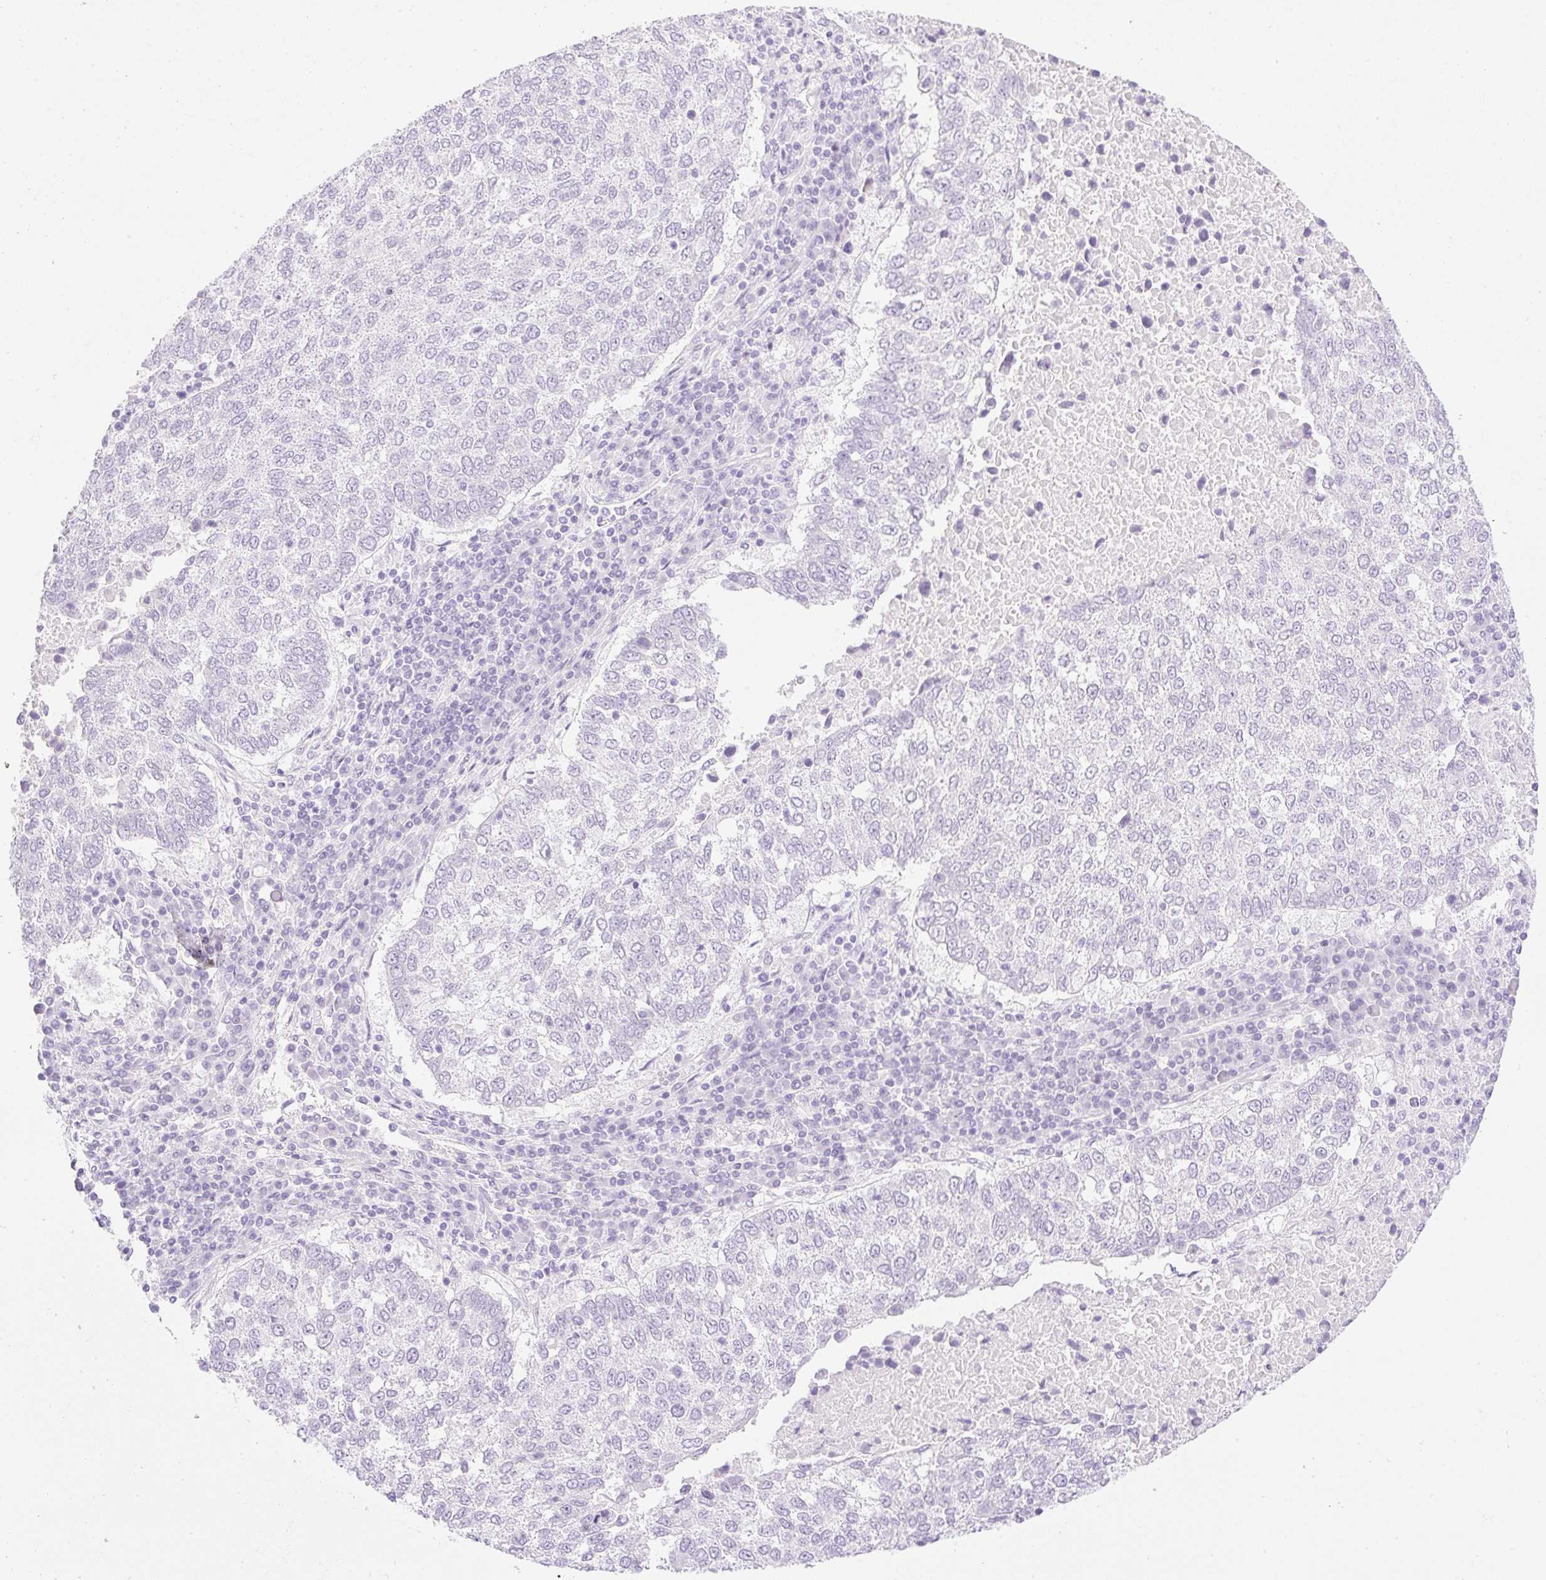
{"staining": {"intensity": "negative", "quantity": "none", "location": "none"}, "tissue": "lung cancer", "cell_type": "Tumor cells", "image_type": "cancer", "snomed": [{"axis": "morphology", "description": "Squamous cell carcinoma, NOS"}, {"axis": "topography", "description": "Lung"}], "caption": "DAB immunohistochemical staining of human lung cancer reveals no significant expression in tumor cells. The staining was performed using DAB (3,3'-diaminobenzidine) to visualize the protein expression in brown, while the nuclei were stained in blue with hematoxylin (Magnification: 20x).", "gene": "SPRR4", "patient": {"sex": "male", "age": 73}}